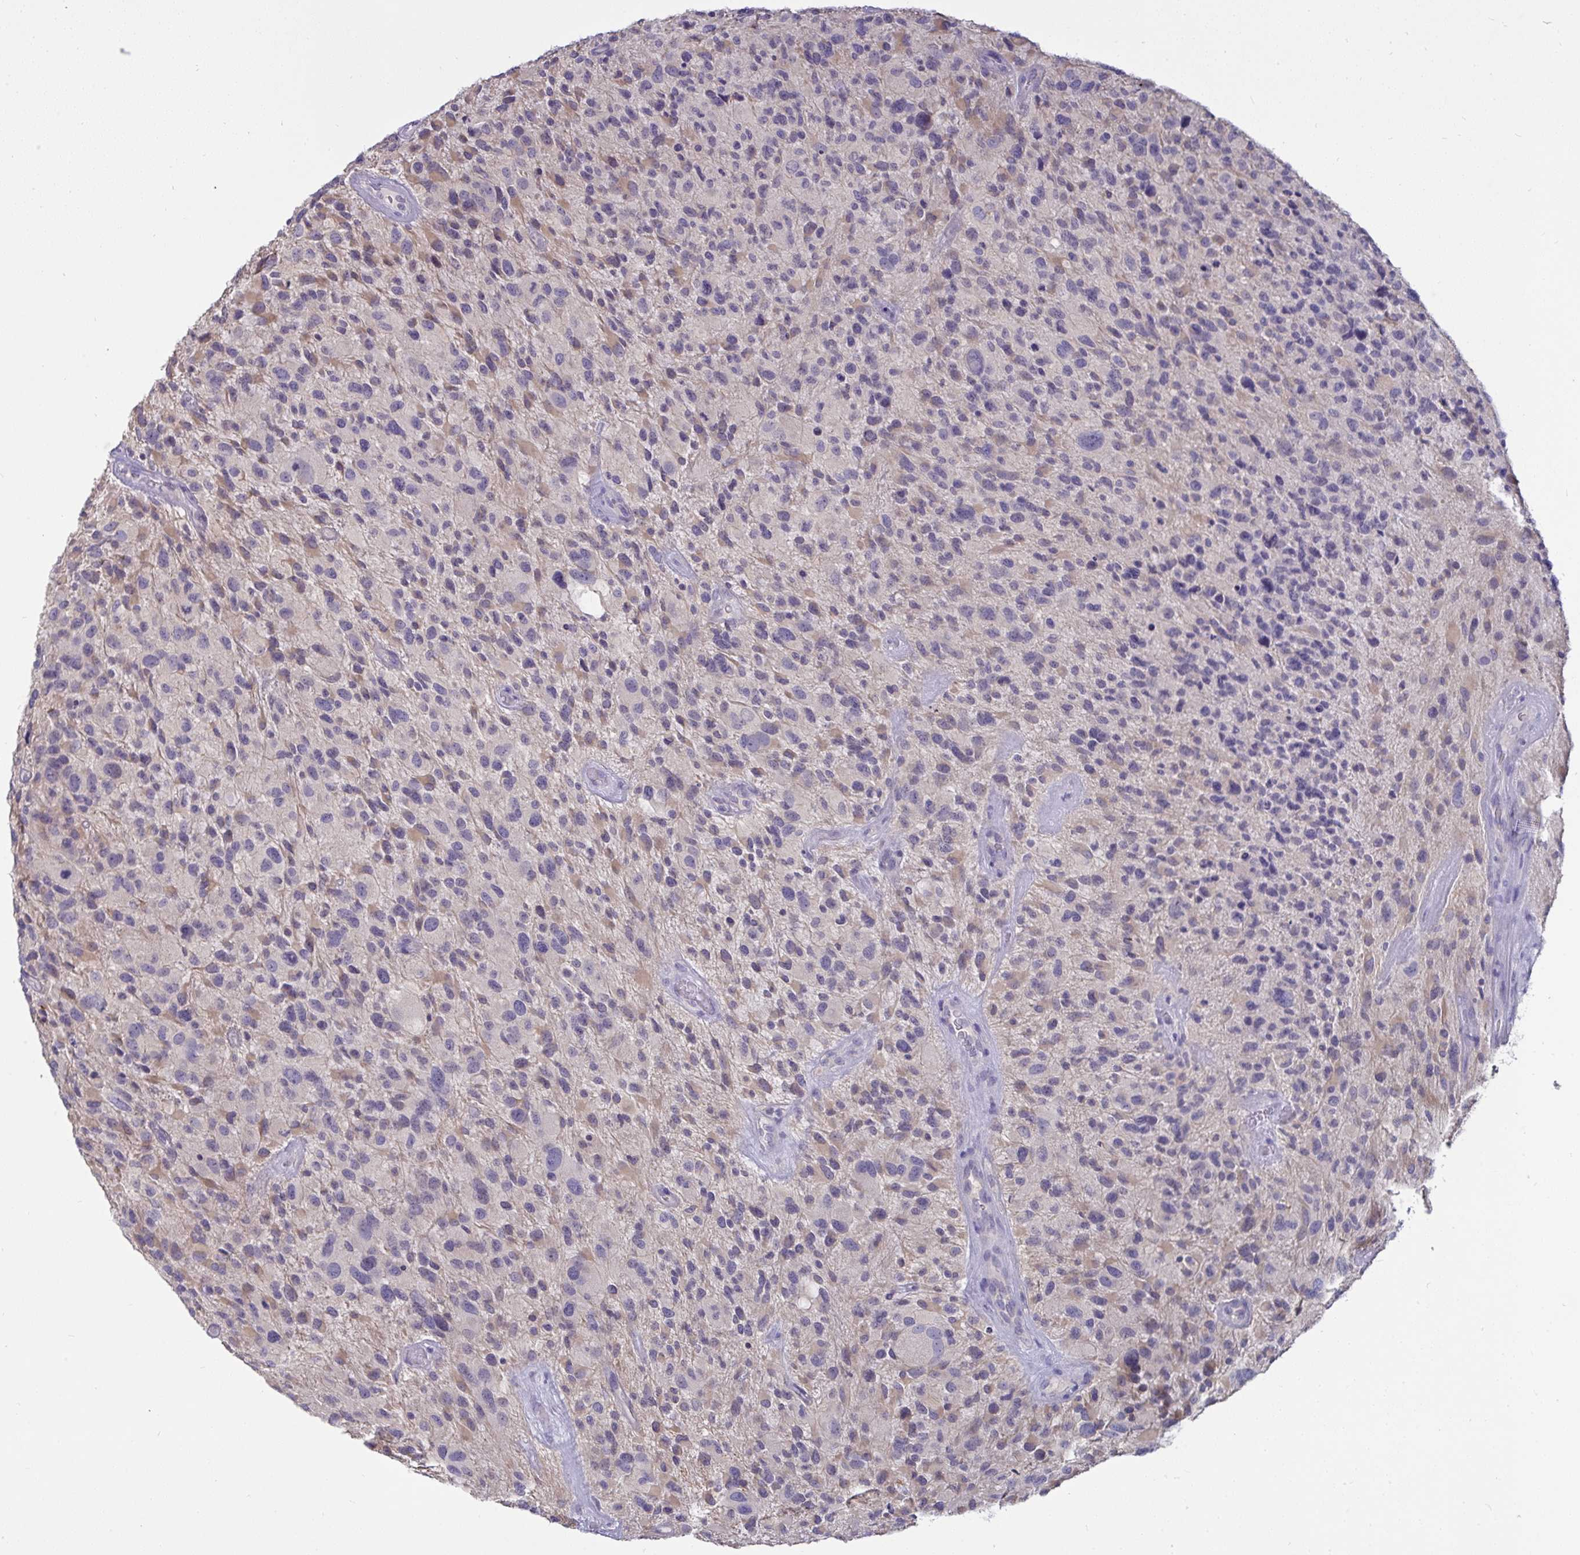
{"staining": {"intensity": "weak", "quantity": "<25%", "location": "cytoplasmic/membranous"}, "tissue": "glioma", "cell_type": "Tumor cells", "image_type": "cancer", "snomed": [{"axis": "morphology", "description": "Glioma, malignant, High grade"}, {"axis": "topography", "description": "Brain"}], "caption": "An image of glioma stained for a protein shows no brown staining in tumor cells.", "gene": "TMEM41A", "patient": {"sex": "female", "age": 67}}